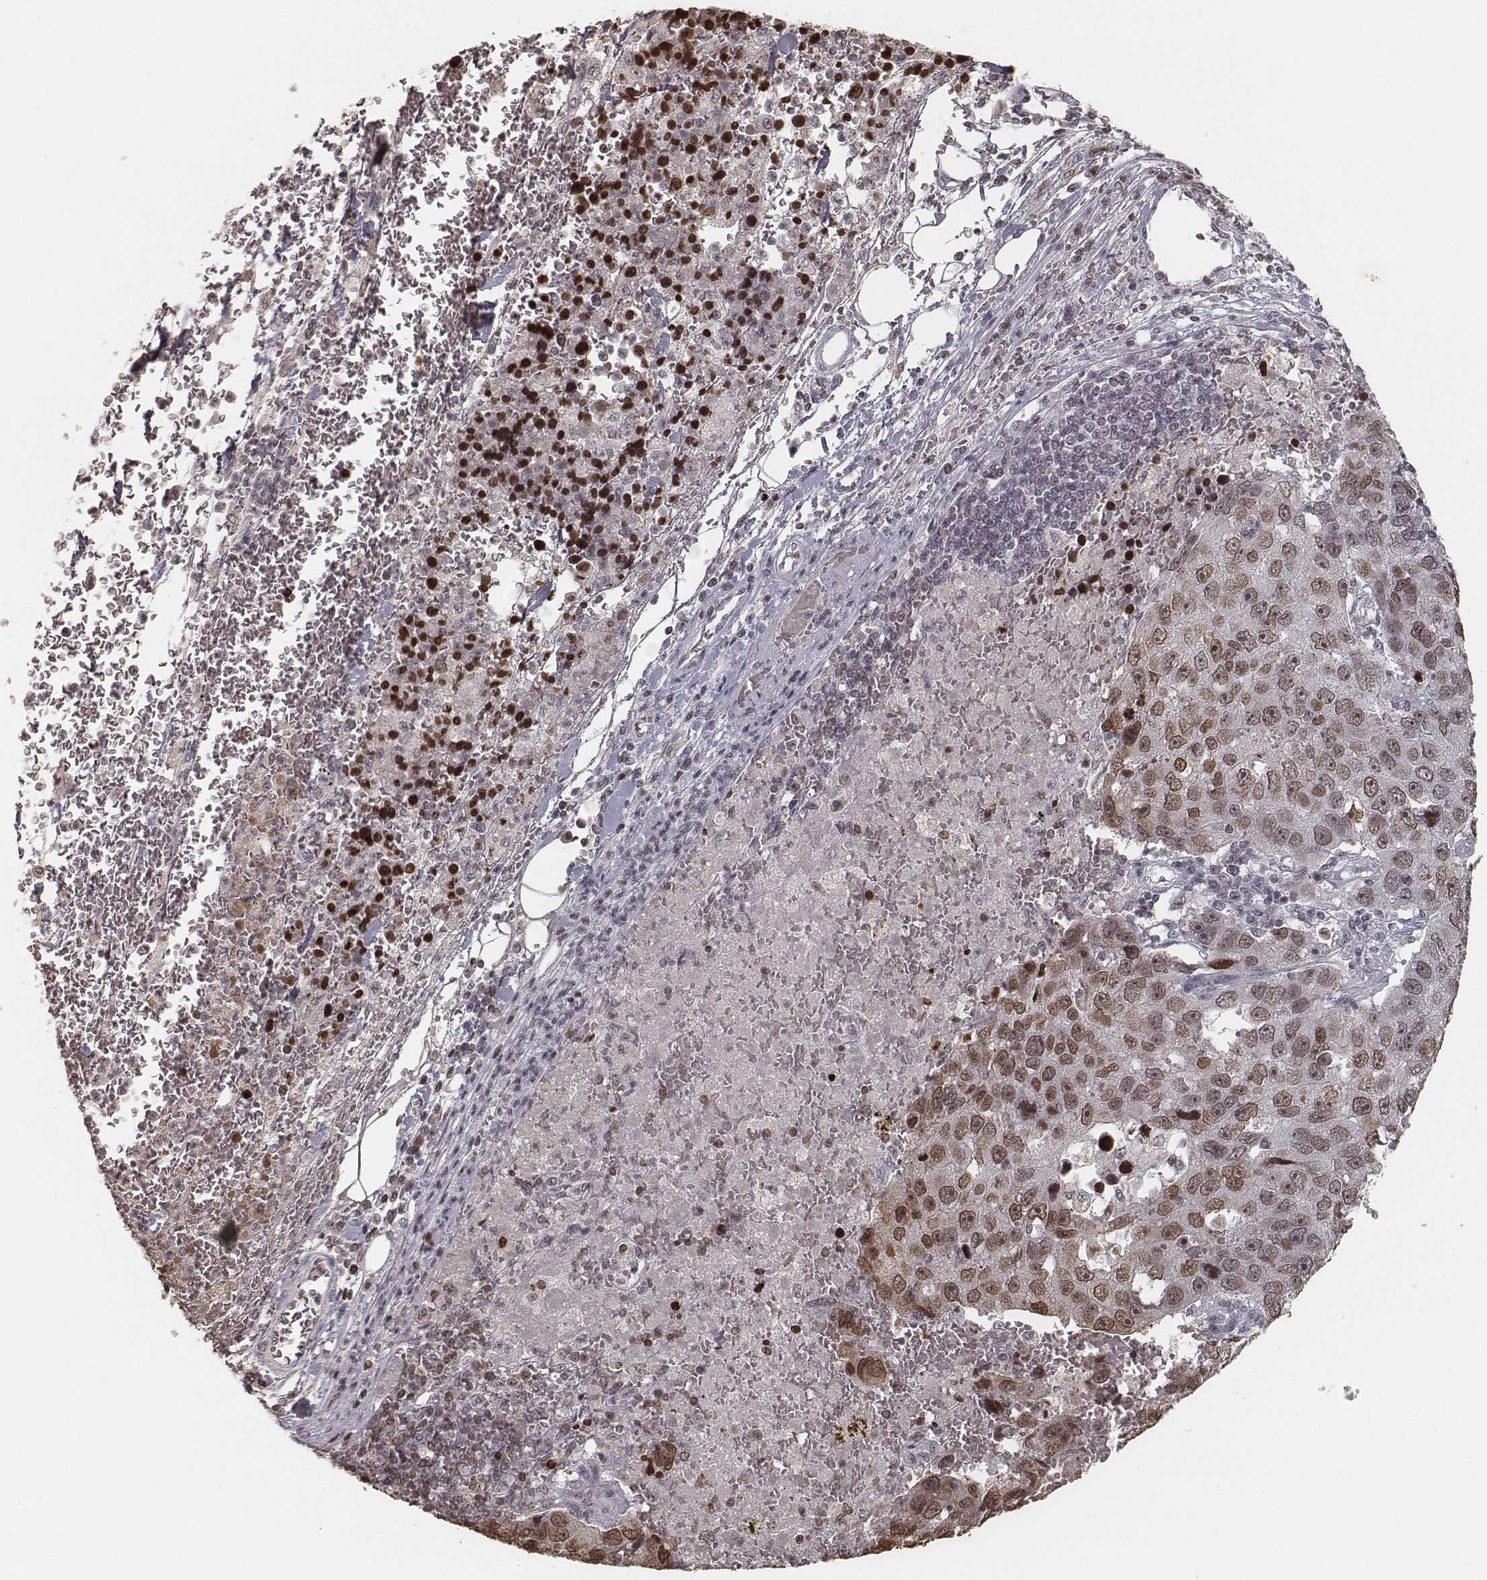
{"staining": {"intensity": "moderate", "quantity": ">75%", "location": "nuclear"}, "tissue": "pancreatic cancer", "cell_type": "Tumor cells", "image_type": "cancer", "snomed": [{"axis": "morphology", "description": "Adenocarcinoma, NOS"}, {"axis": "topography", "description": "Pancreas"}], "caption": "Immunohistochemistry (IHC) (DAB (3,3'-diaminobenzidine)) staining of adenocarcinoma (pancreatic) demonstrates moderate nuclear protein expression in approximately >75% of tumor cells.", "gene": "HMGA2", "patient": {"sex": "female", "age": 61}}